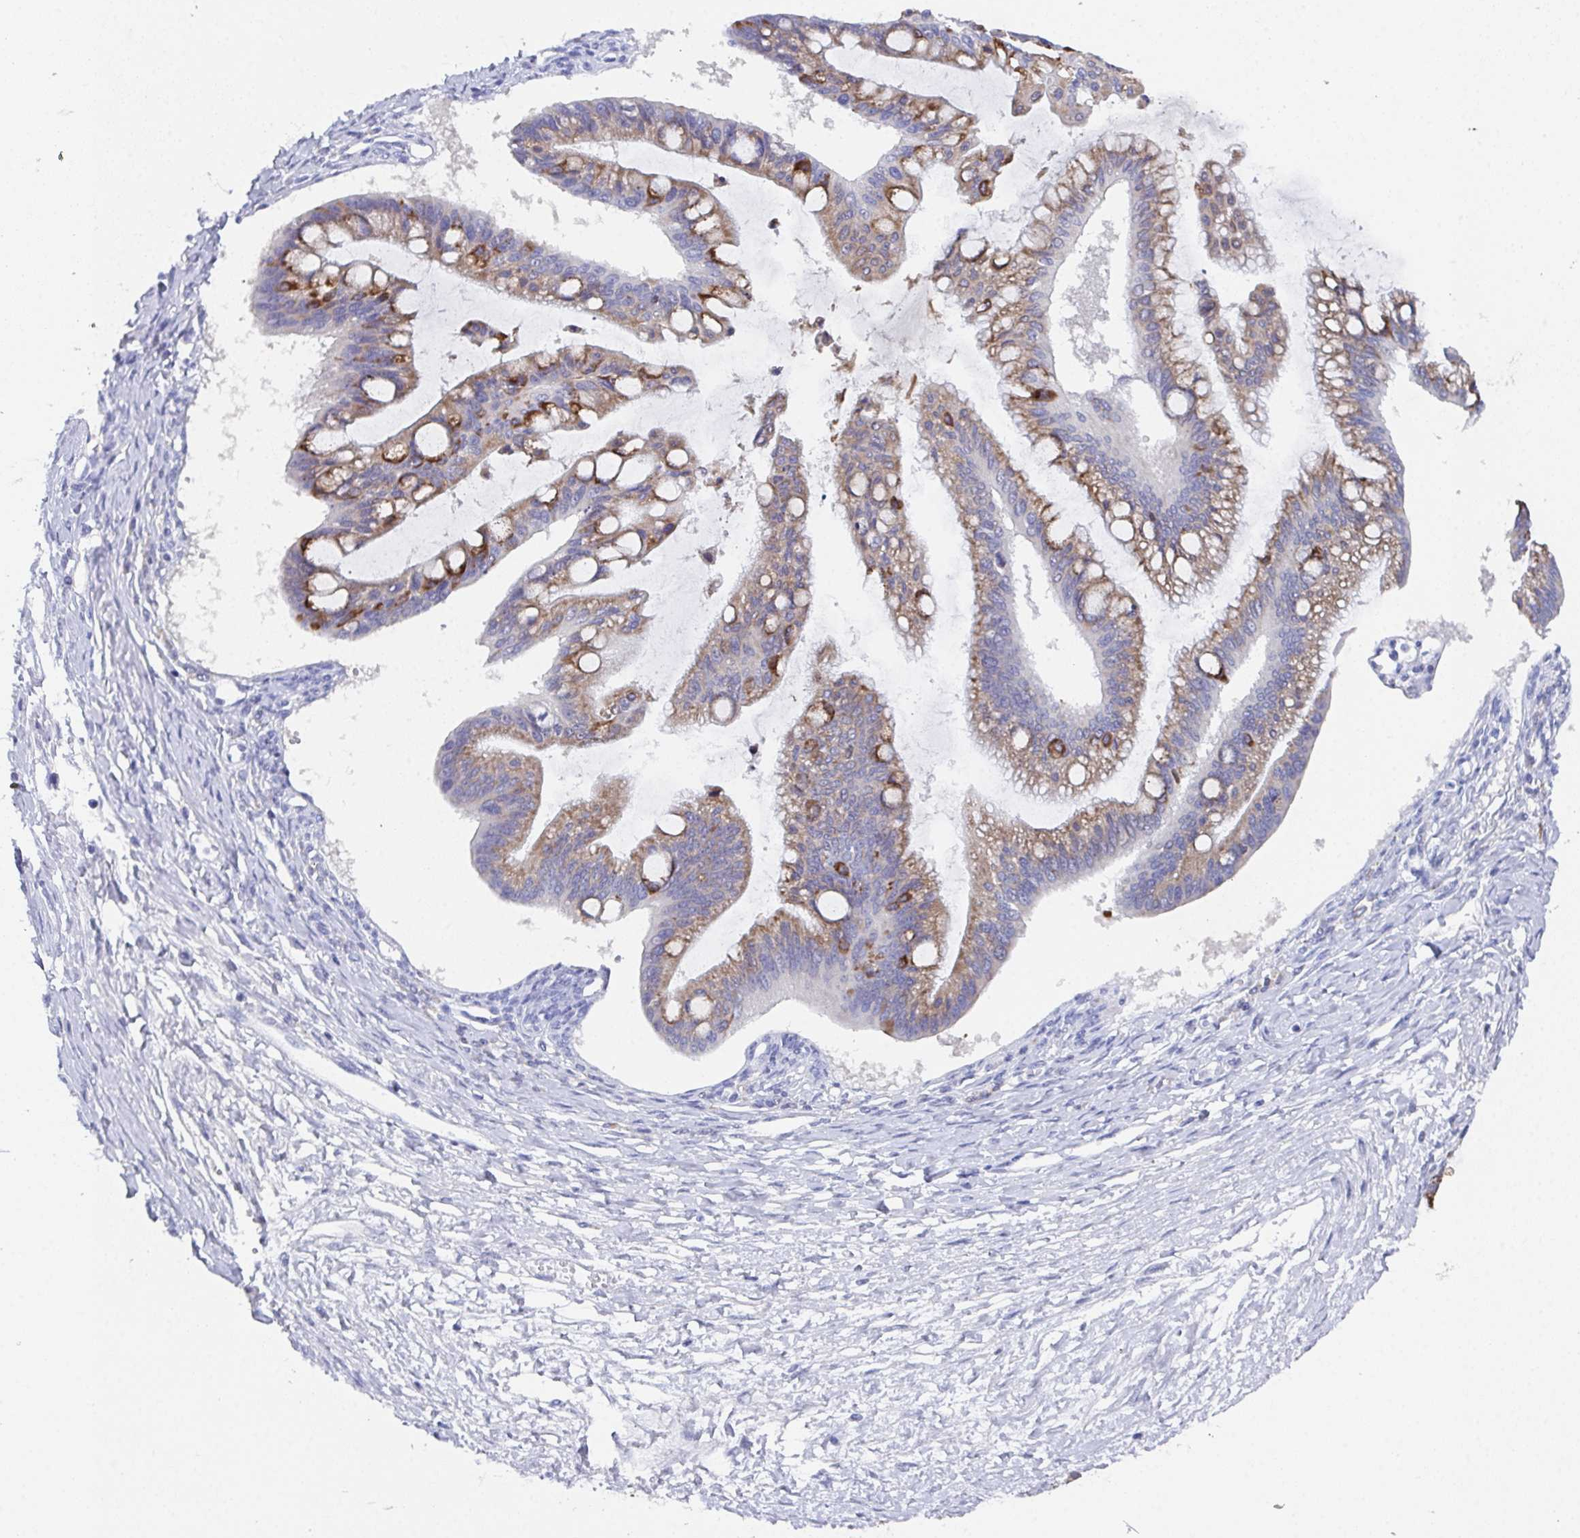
{"staining": {"intensity": "moderate", "quantity": ">75%", "location": "cytoplasmic/membranous"}, "tissue": "ovarian cancer", "cell_type": "Tumor cells", "image_type": "cancer", "snomed": [{"axis": "morphology", "description": "Cystadenocarcinoma, mucinous, NOS"}, {"axis": "topography", "description": "Ovary"}], "caption": "Immunohistochemical staining of human ovarian mucinous cystadenocarcinoma displays moderate cytoplasmic/membranous protein expression in about >75% of tumor cells.", "gene": "SSC4D", "patient": {"sex": "female", "age": 73}}